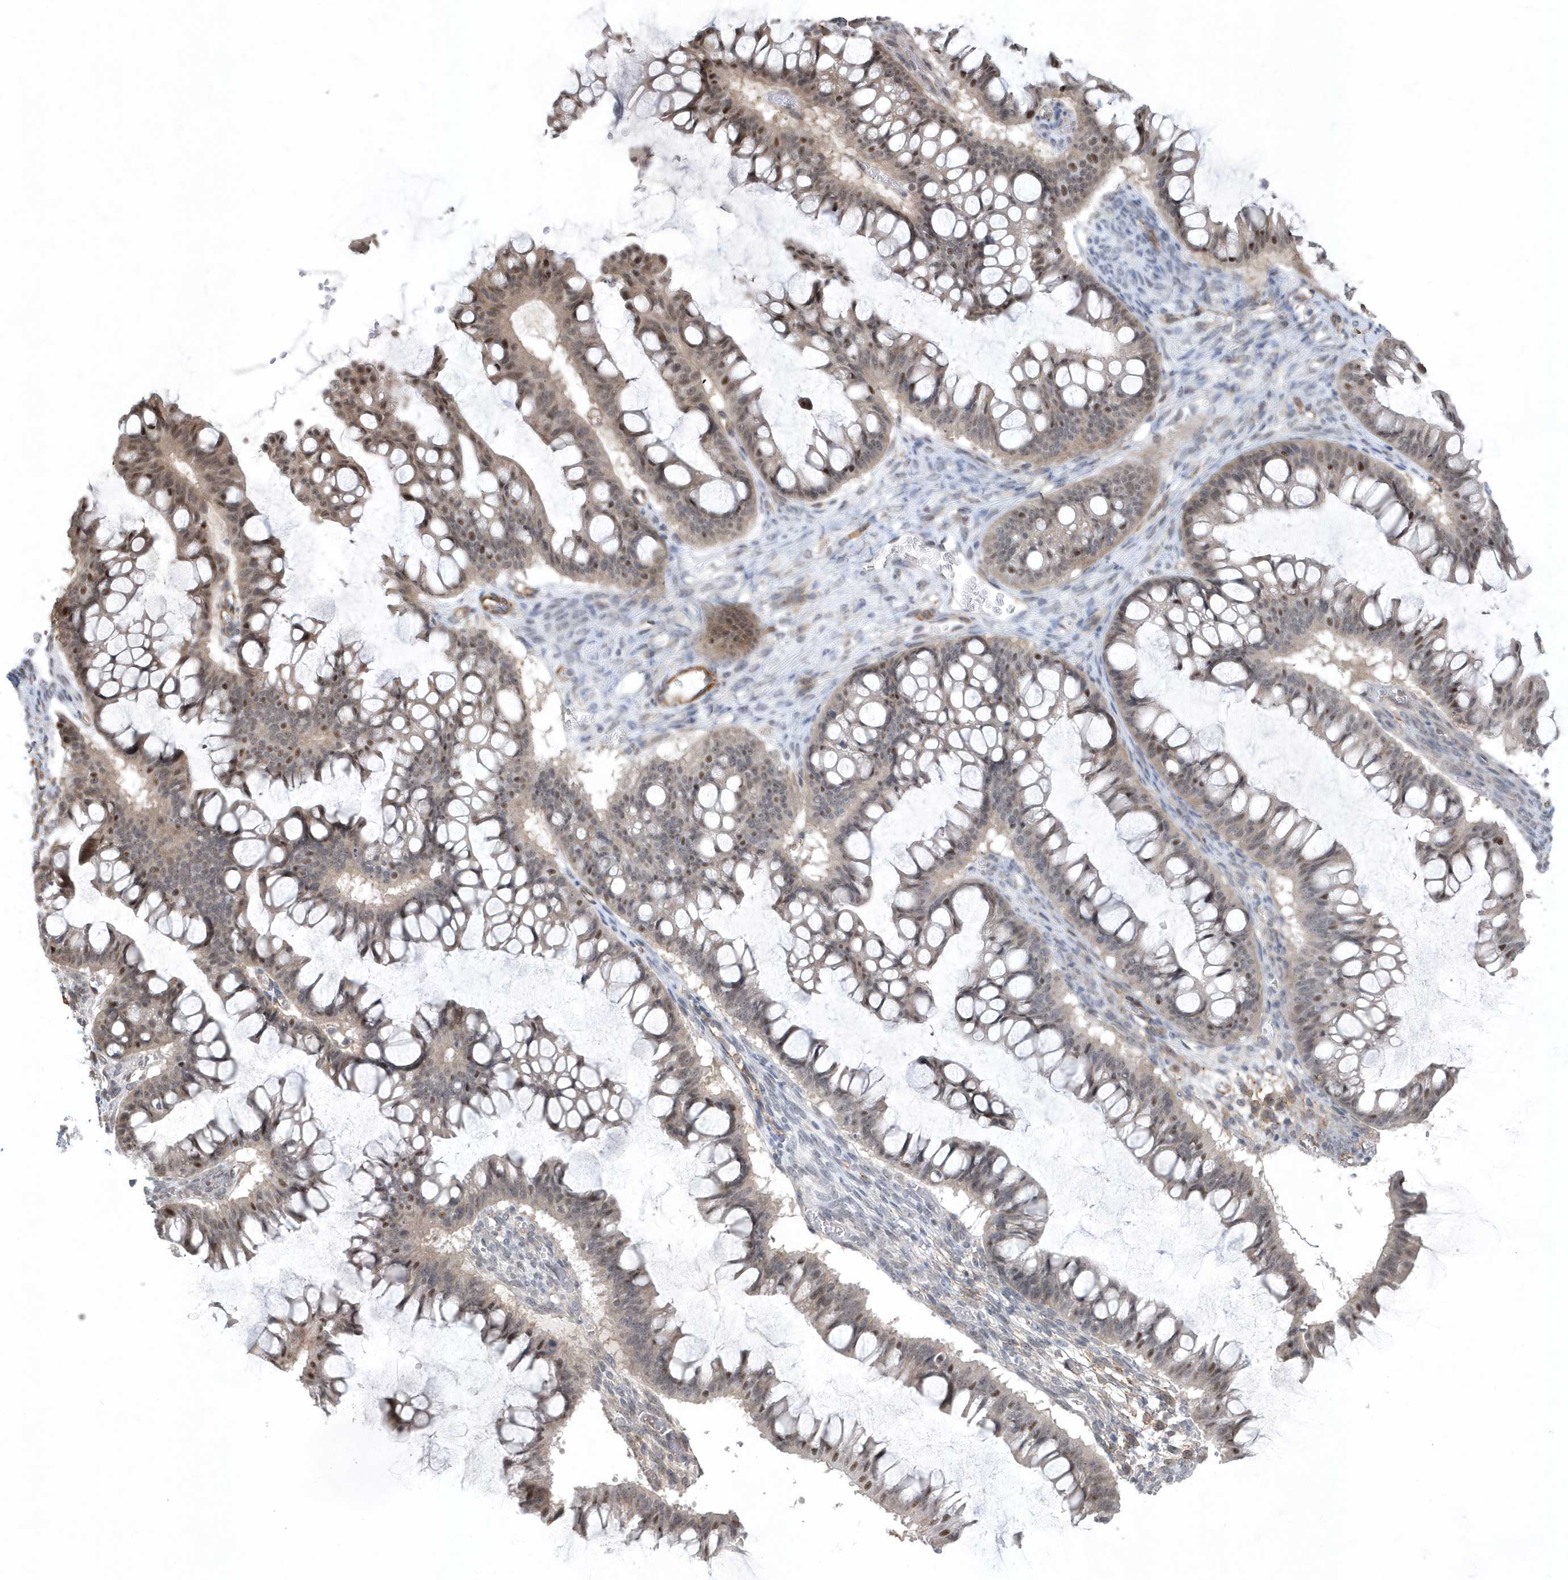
{"staining": {"intensity": "moderate", "quantity": "25%-75%", "location": "nuclear"}, "tissue": "ovarian cancer", "cell_type": "Tumor cells", "image_type": "cancer", "snomed": [{"axis": "morphology", "description": "Cystadenocarcinoma, mucinous, NOS"}, {"axis": "topography", "description": "Ovary"}], "caption": "Moderate nuclear protein staining is appreciated in approximately 25%-75% of tumor cells in ovarian cancer (mucinous cystadenocarcinoma).", "gene": "CRIP3", "patient": {"sex": "female", "age": 73}}